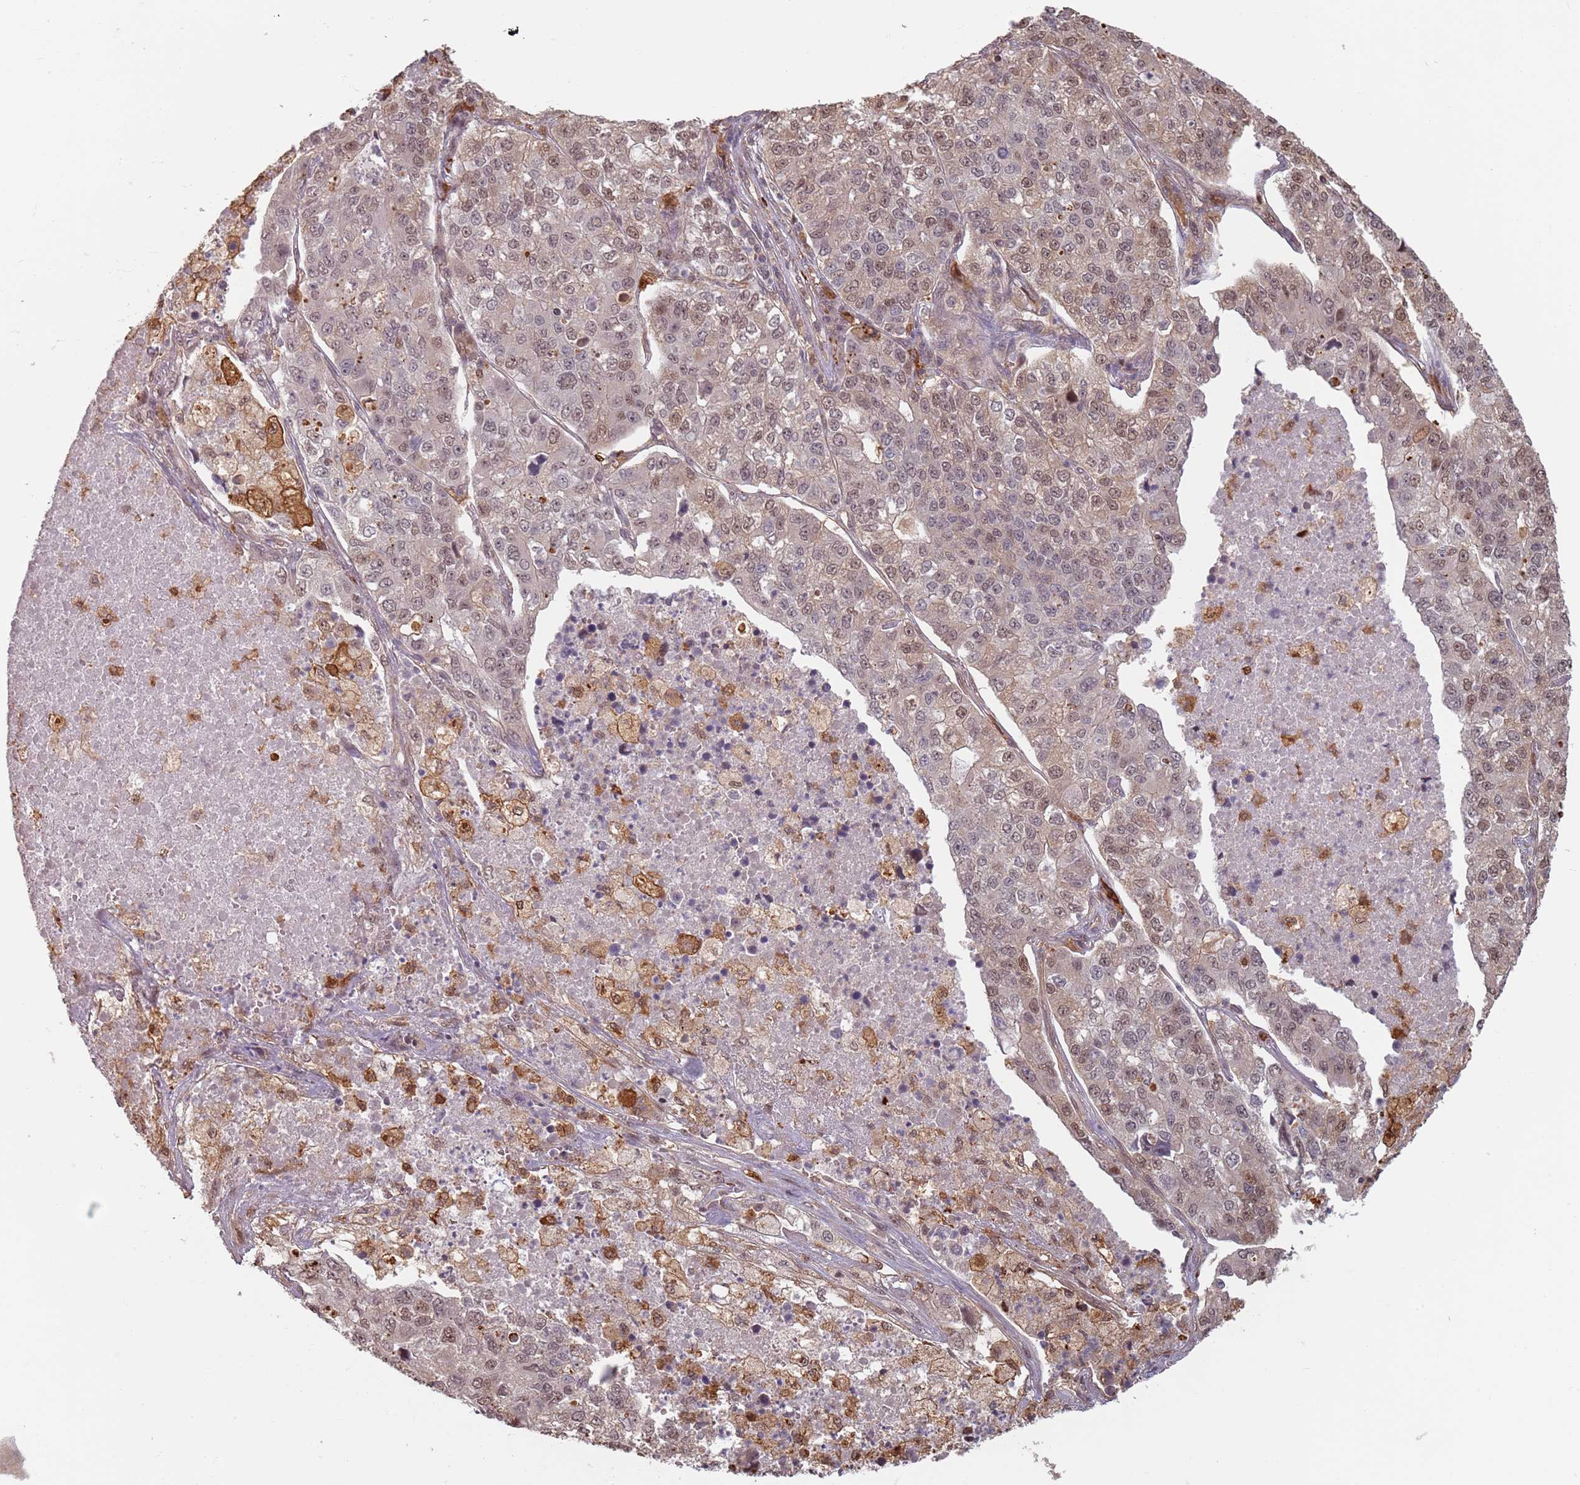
{"staining": {"intensity": "weak", "quantity": "25%-75%", "location": "nuclear"}, "tissue": "lung cancer", "cell_type": "Tumor cells", "image_type": "cancer", "snomed": [{"axis": "morphology", "description": "Adenocarcinoma, NOS"}, {"axis": "topography", "description": "Lung"}], "caption": "There is low levels of weak nuclear positivity in tumor cells of adenocarcinoma (lung), as demonstrated by immunohistochemical staining (brown color).", "gene": "PLSCR5", "patient": {"sex": "male", "age": 49}}